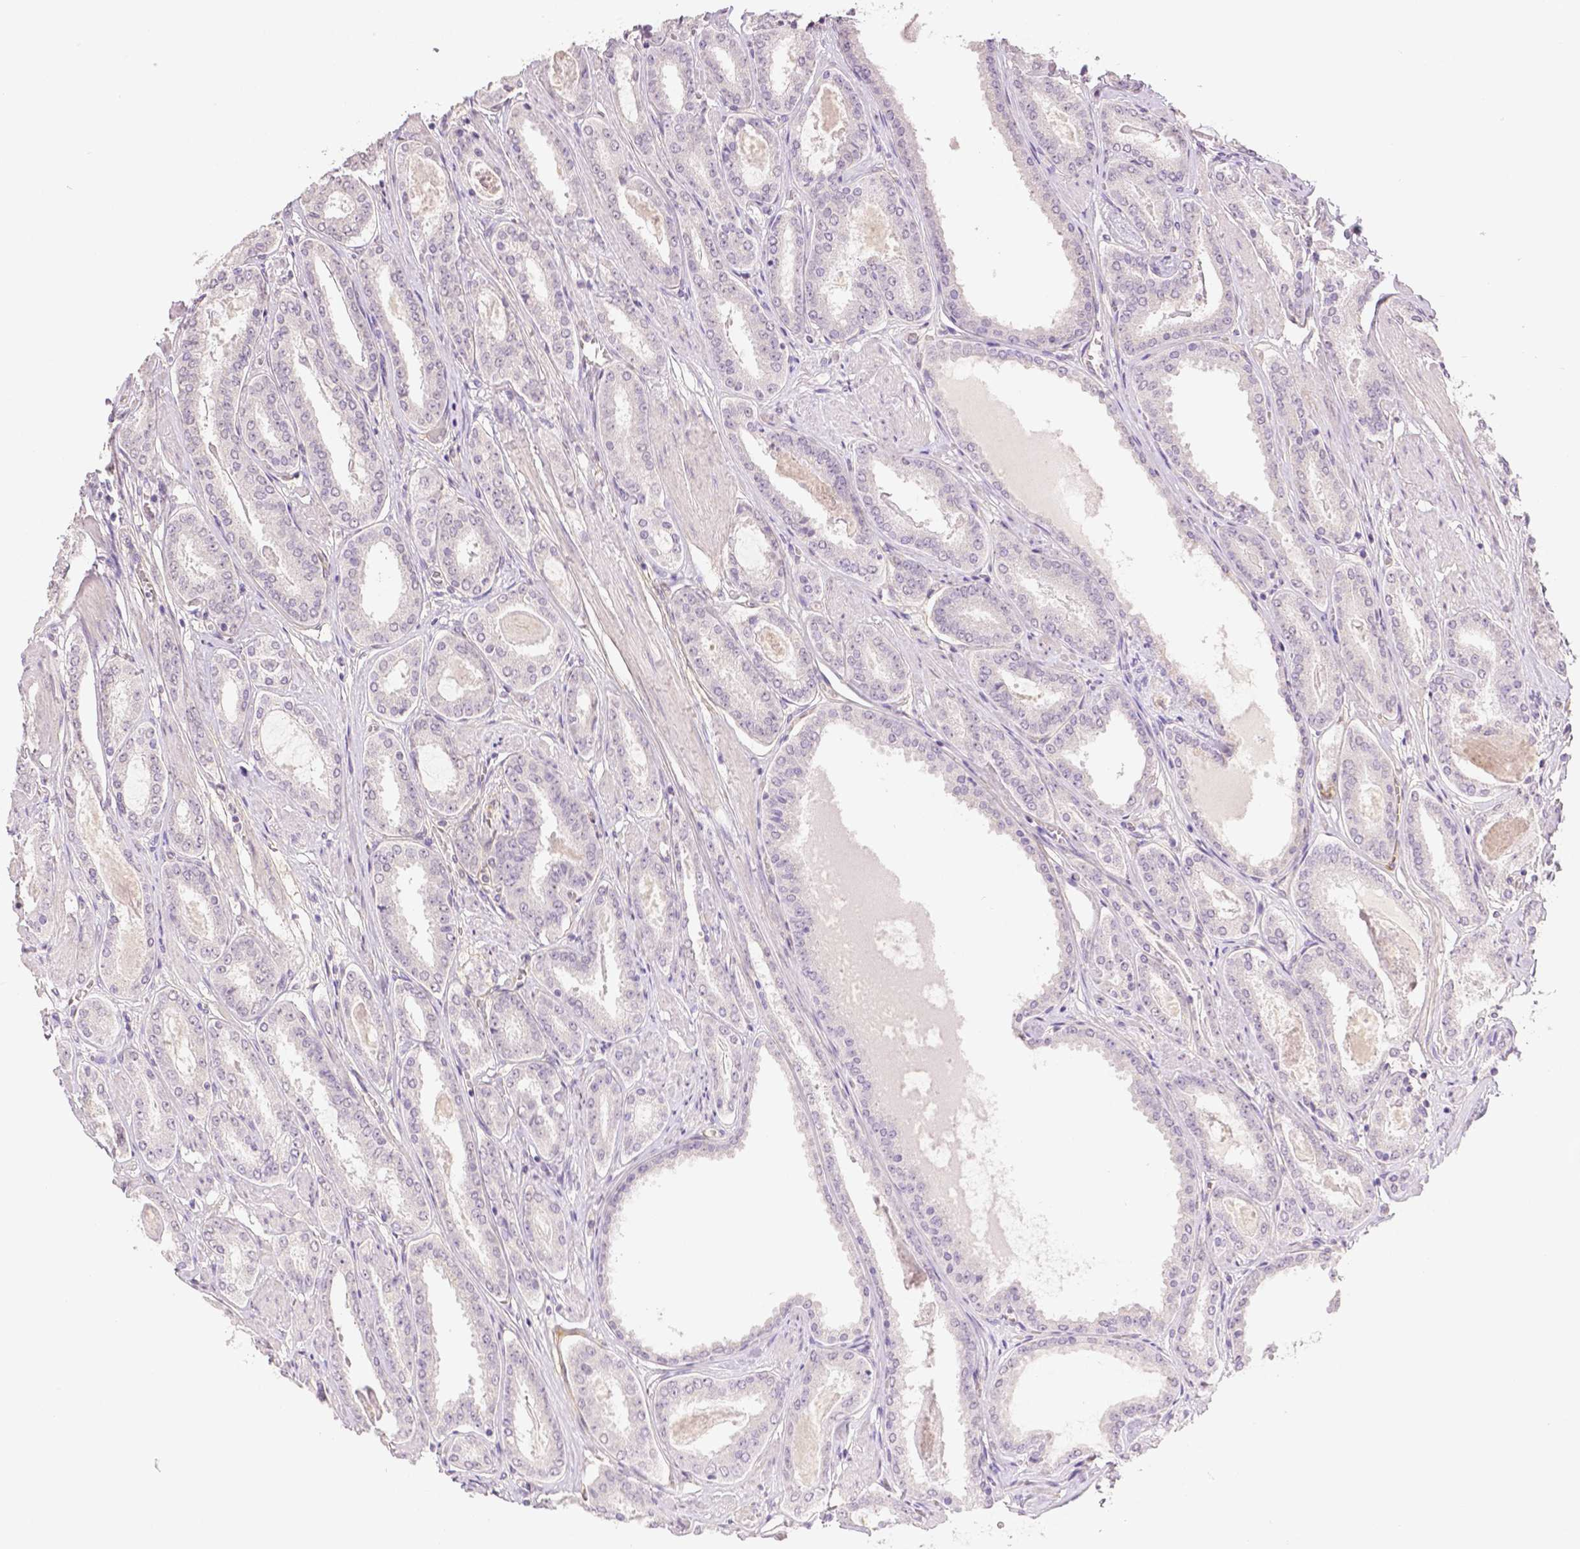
{"staining": {"intensity": "negative", "quantity": "none", "location": "none"}, "tissue": "prostate cancer", "cell_type": "Tumor cells", "image_type": "cancer", "snomed": [{"axis": "morphology", "description": "Adenocarcinoma, High grade"}, {"axis": "topography", "description": "Prostate"}], "caption": "Tumor cells show no significant protein positivity in high-grade adenocarcinoma (prostate).", "gene": "THY1", "patient": {"sex": "male", "age": 63}}